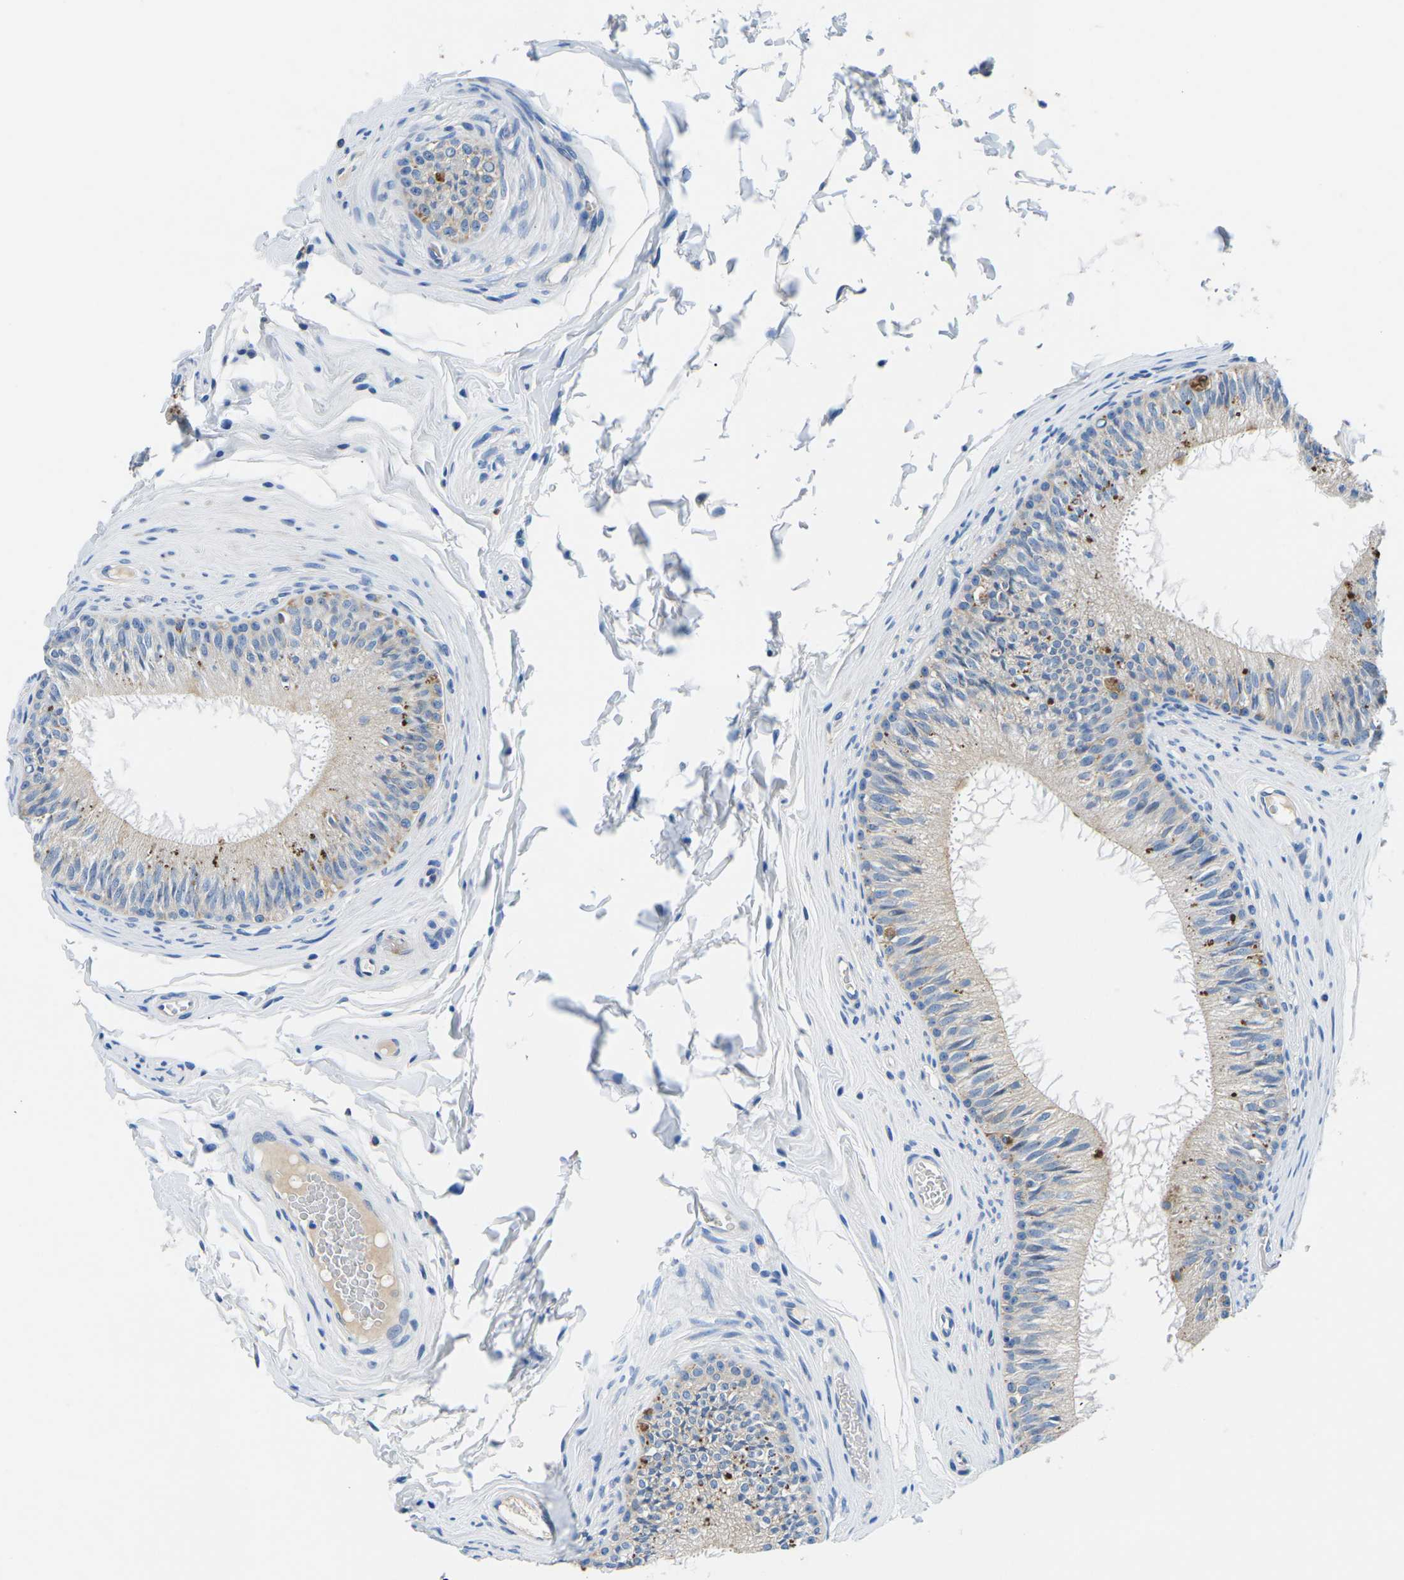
{"staining": {"intensity": "moderate", "quantity": "25%-75%", "location": "cytoplasmic/membranous"}, "tissue": "epididymis", "cell_type": "Glandular cells", "image_type": "normal", "snomed": [{"axis": "morphology", "description": "Normal tissue, NOS"}, {"axis": "topography", "description": "Testis"}, {"axis": "topography", "description": "Epididymis"}], "caption": "IHC micrograph of normal epididymis: human epididymis stained using immunohistochemistry (IHC) reveals medium levels of moderate protein expression localized specifically in the cytoplasmic/membranous of glandular cells, appearing as a cytoplasmic/membranous brown color.", "gene": "TM6SF1", "patient": {"sex": "male", "age": 36}}